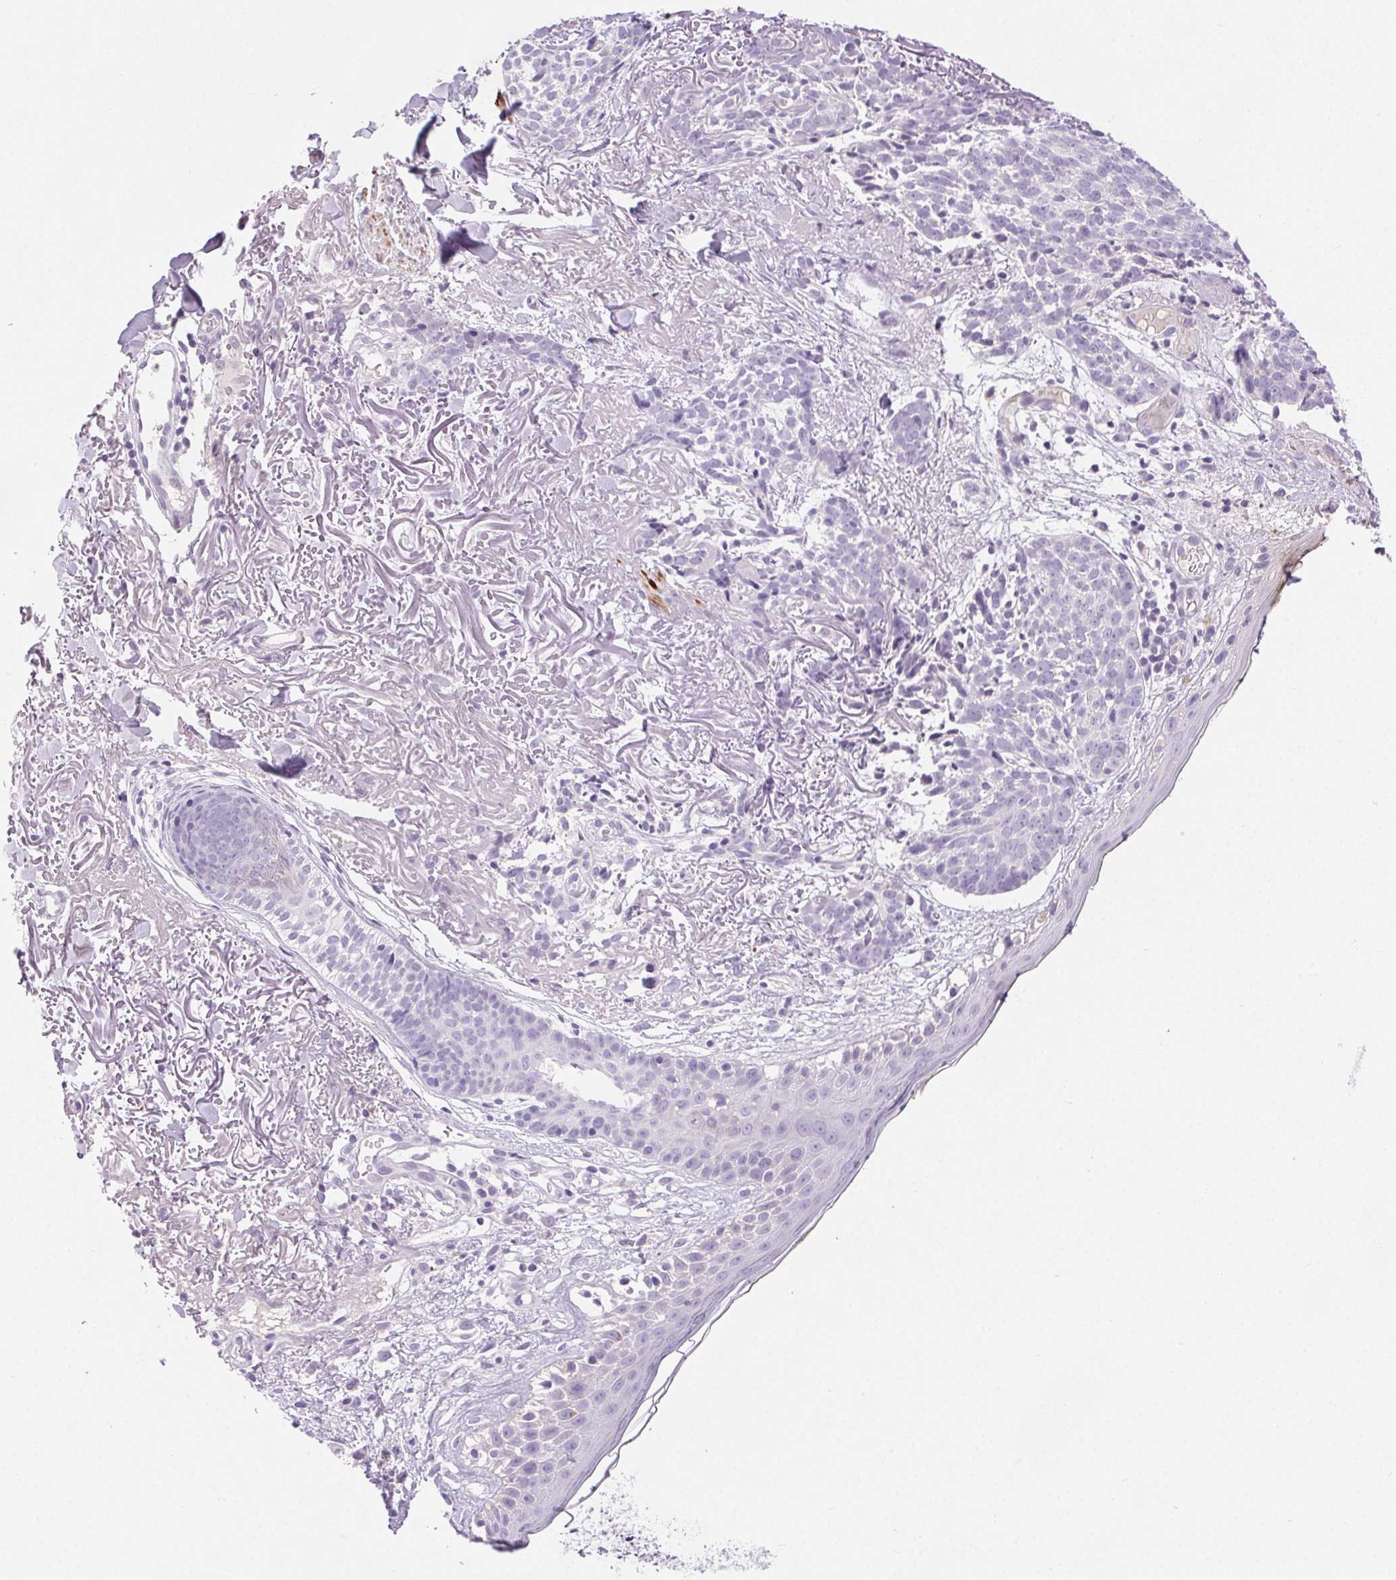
{"staining": {"intensity": "negative", "quantity": "none", "location": "none"}, "tissue": "skin cancer", "cell_type": "Tumor cells", "image_type": "cancer", "snomed": [{"axis": "morphology", "description": "Basal cell carcinoma"}, {"axis": "morphology", "description": "BCC, high aggressive"}, {"axis": "topography", "description": "Skin"}], "caption": "Protein analysis of skin cancer (bcc,  high aggressive) shows no significant staining in tumor cells. (DAB (3,3'-diaminobenzidine) immunohistochemistry visualized using brightfield microscopy, high magnification).", "gene": "ARHGAP11B", "patient": {"sex": "female", "age": 86}}